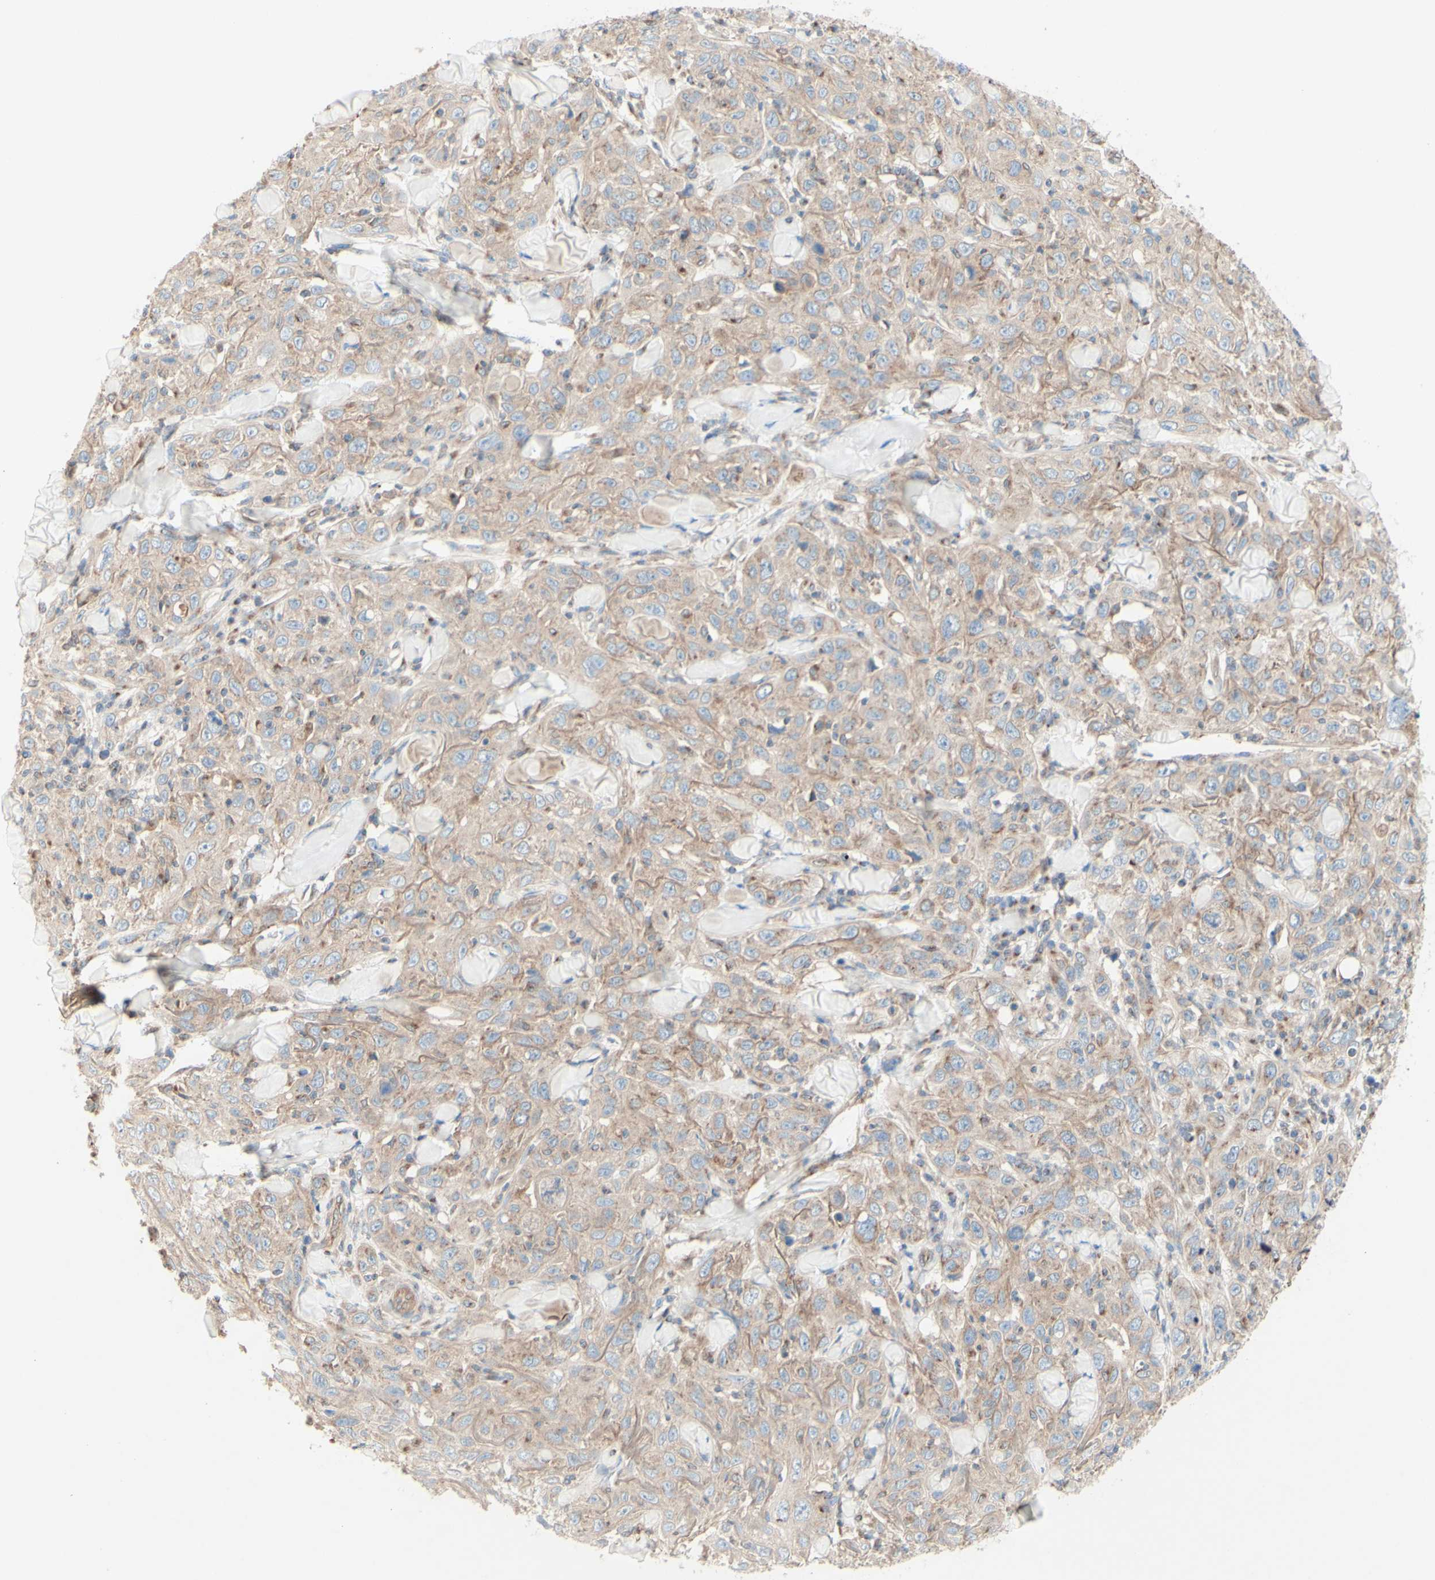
{"staining": {"intensity": "weak", "quantity": ">75%", "location": "cytoplasmic/membranous"}, "tissue": "skin cancer", "cell_type": "Tumor cells", "image_type": "cancer", "snomed": [{"axis": "morphology", "description": "Squamous cell carcinoma, NOS"}, {"axis": "topography", "description": "Skin"}], "caption": "There is low levels of weak cytoplasmic/membranous staining in tumor cells of skin cancer, as demonstrated by immunohistochemical staining (brown color).", "gene": "MTM1", "patient": {"sex": "female", "age": 88}}